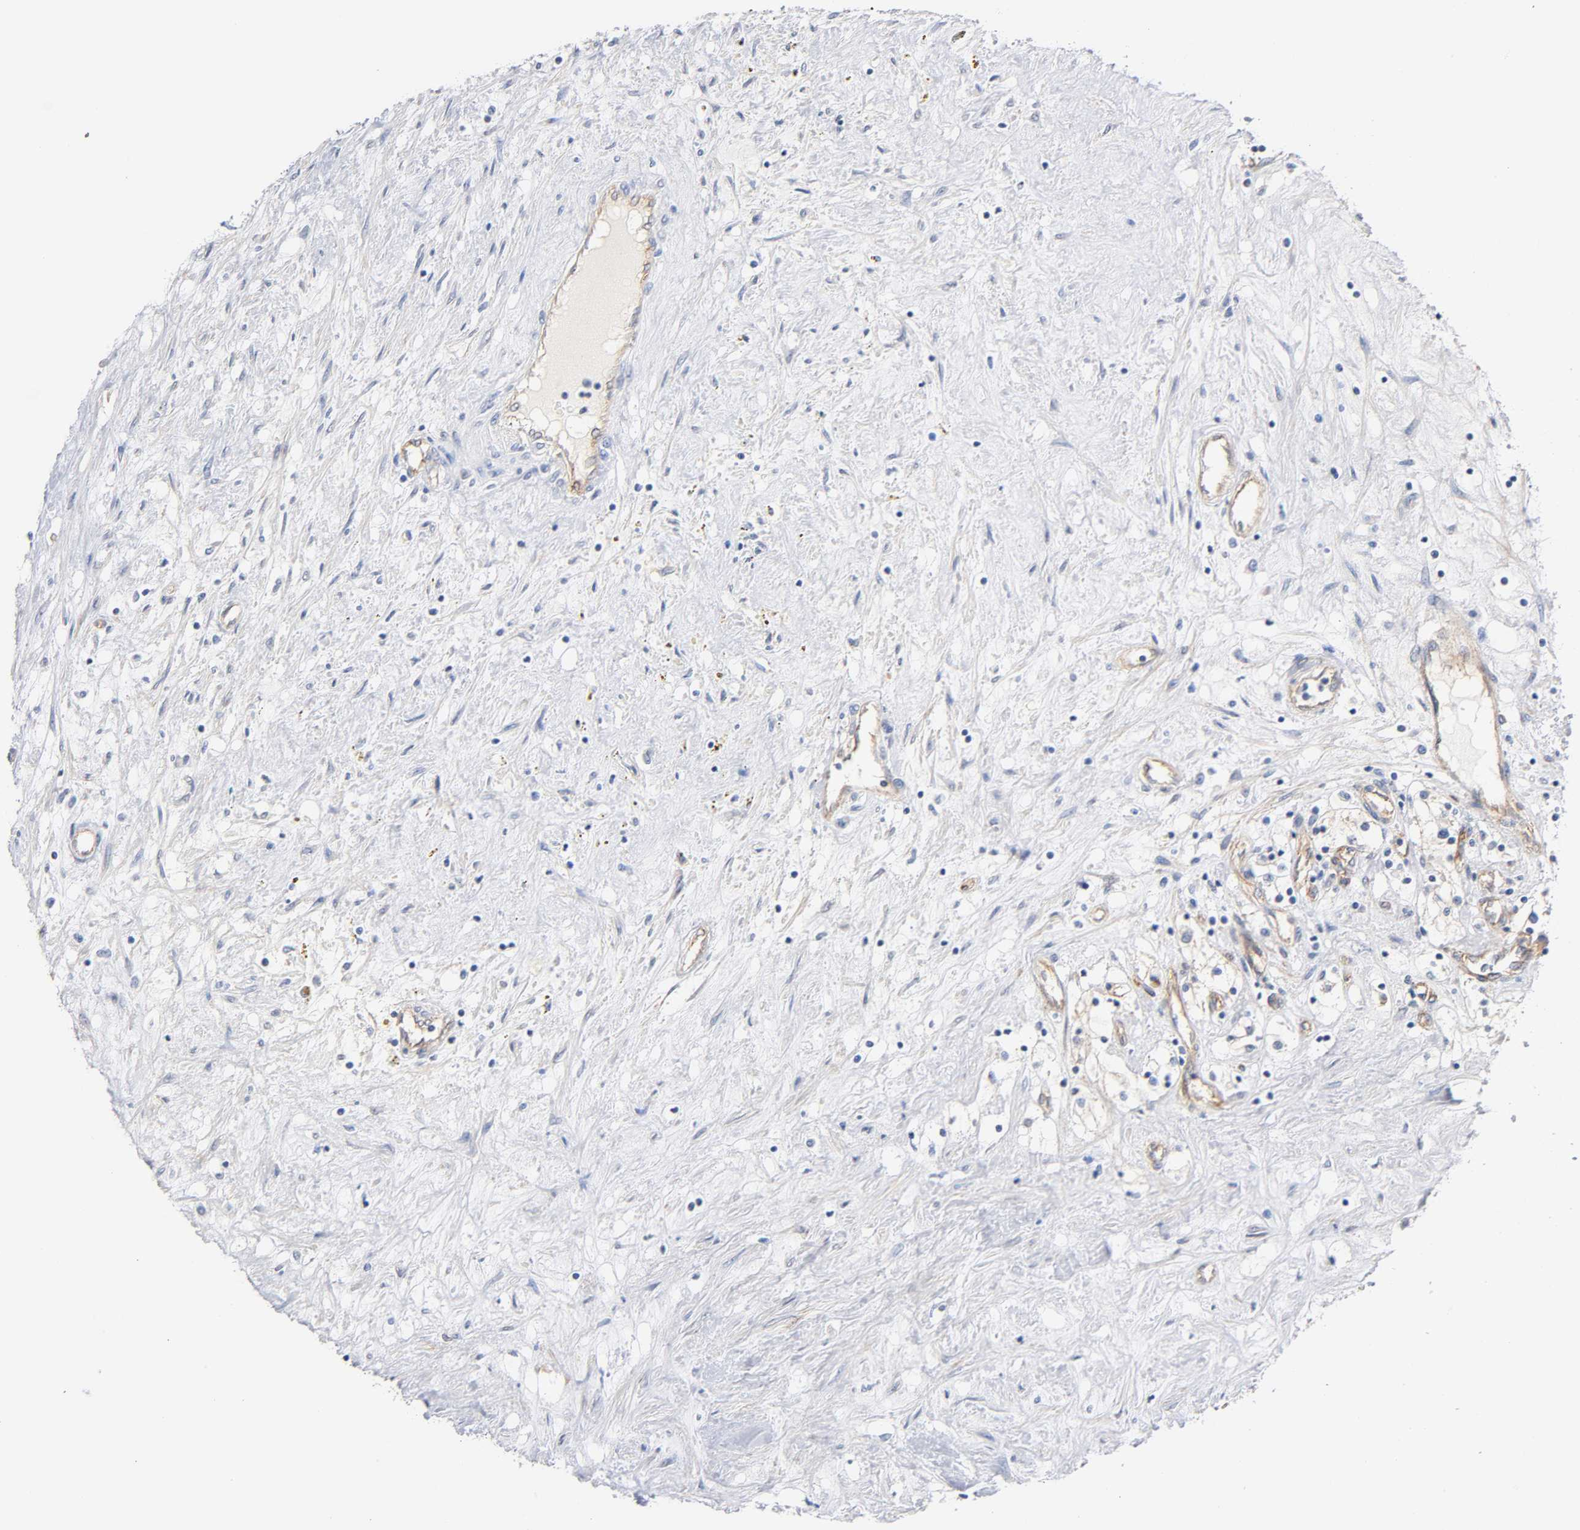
{"staining": {"intensity": "negative", "quantity": "none", "location": "none"}, "tissue": "renal cancer", "cell_type": "Tumor cells", "image_type": "cancer", "snomed": [{"axis": "morphology", "description": "Adenocarcinoma, NOS"}, {"axis": "topography", "description": "Kidney"}], "caption": "This is an immunohistochemistry photomicrograph of human renal adenocarcinoma. There is no positivity in tumor cells.", "gene": "SPTAN1", "patient": {"sex": "male", "age": 68}}